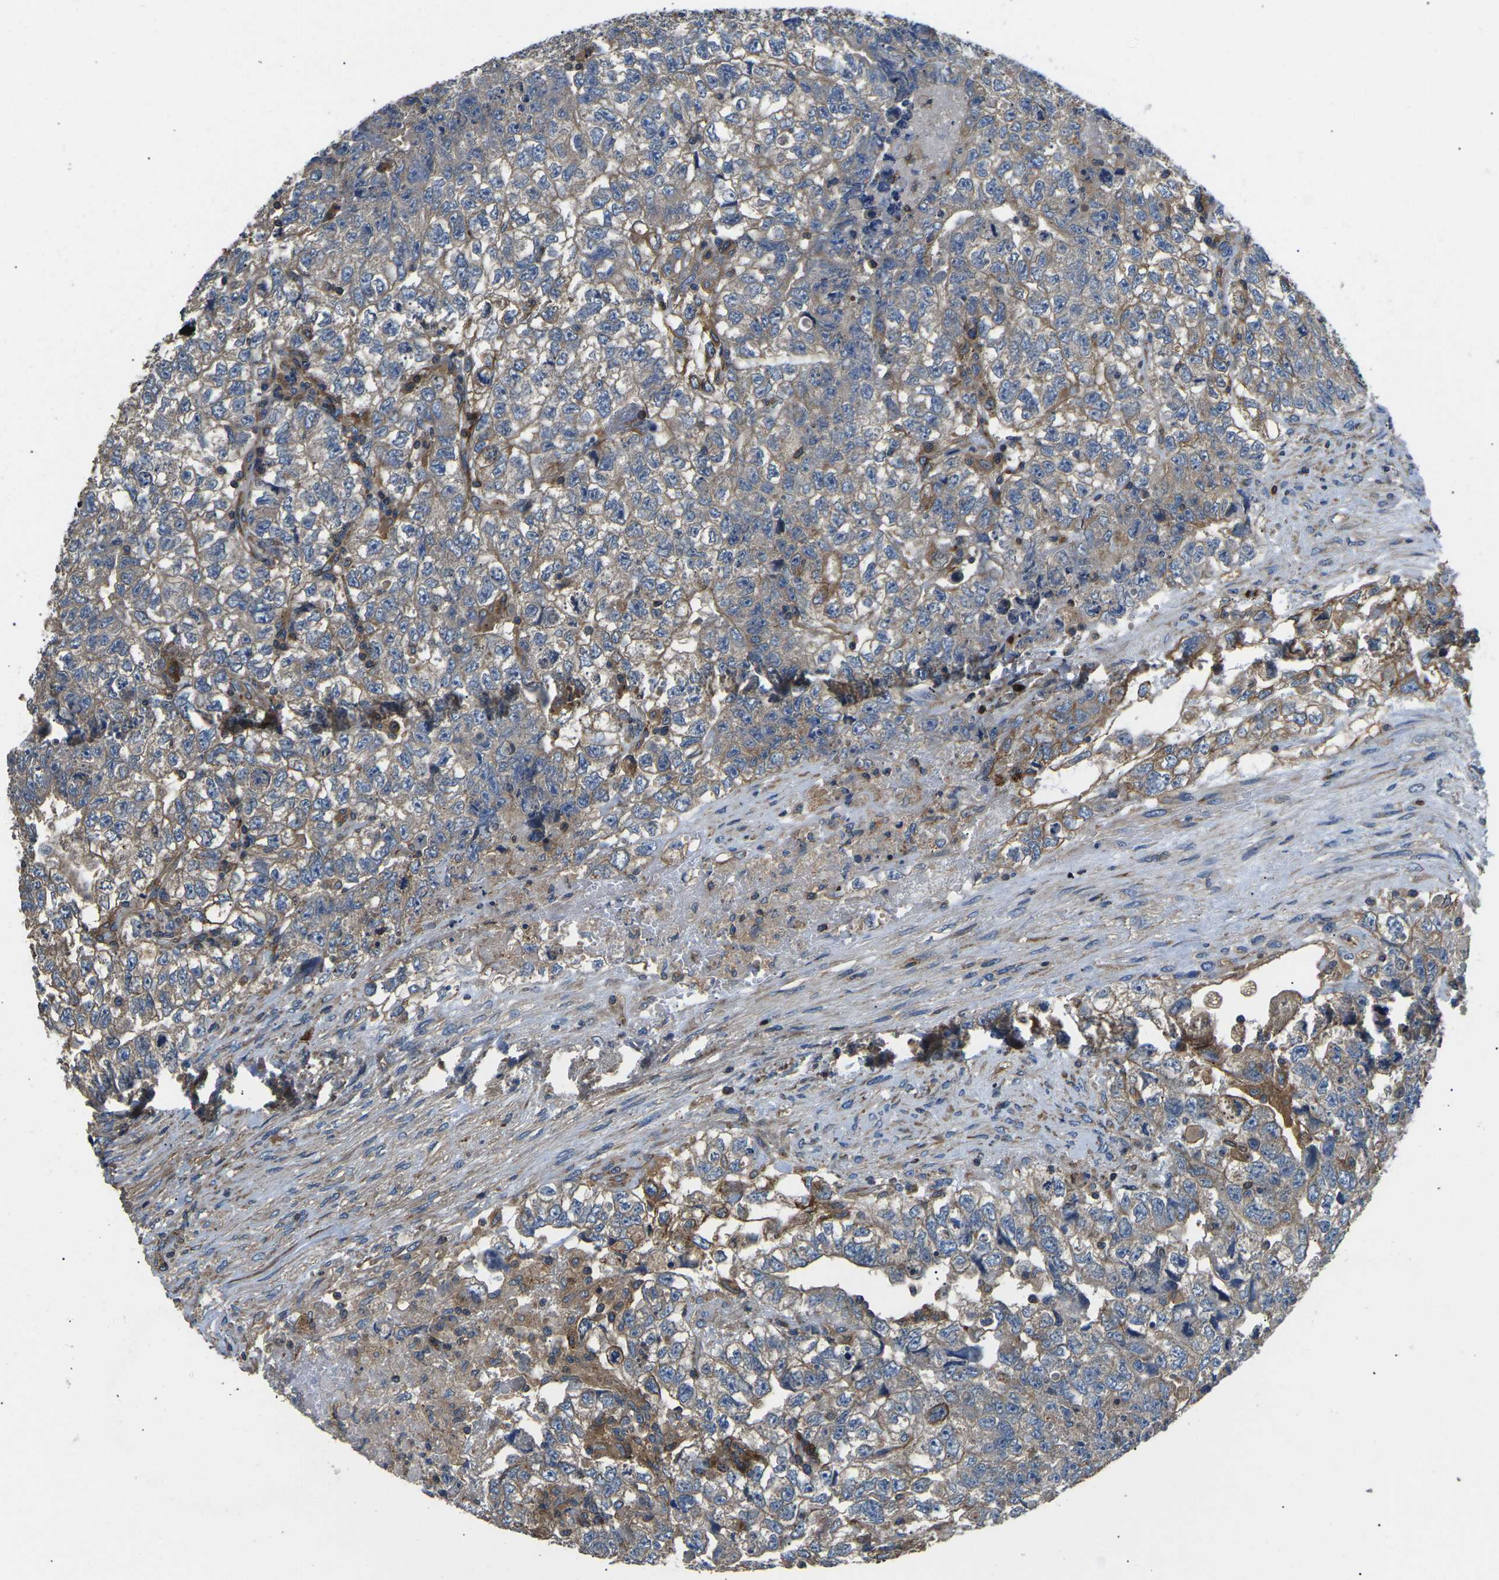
{"staining": {"intensity": "weak", "quantity": ">75%", "location": "cytoplasmic/membranous"}, "tissue": "testis cancer", "cell_type": "Tumor cells", "image_type": "cancer", "snomed": [{"axis": "morphology", "description": "Carcinoma, Embryonal, NOS"}, {"axis": "topography", "description": "Testis"}], "caption": "Weak cytoplasmic/membranous staining is seen in approximately >75% of tumor cells in testis cancer (embryonal carcinoma).", "gene": "KCNJ15", "patient": {"sex": "male", "age": 36}}